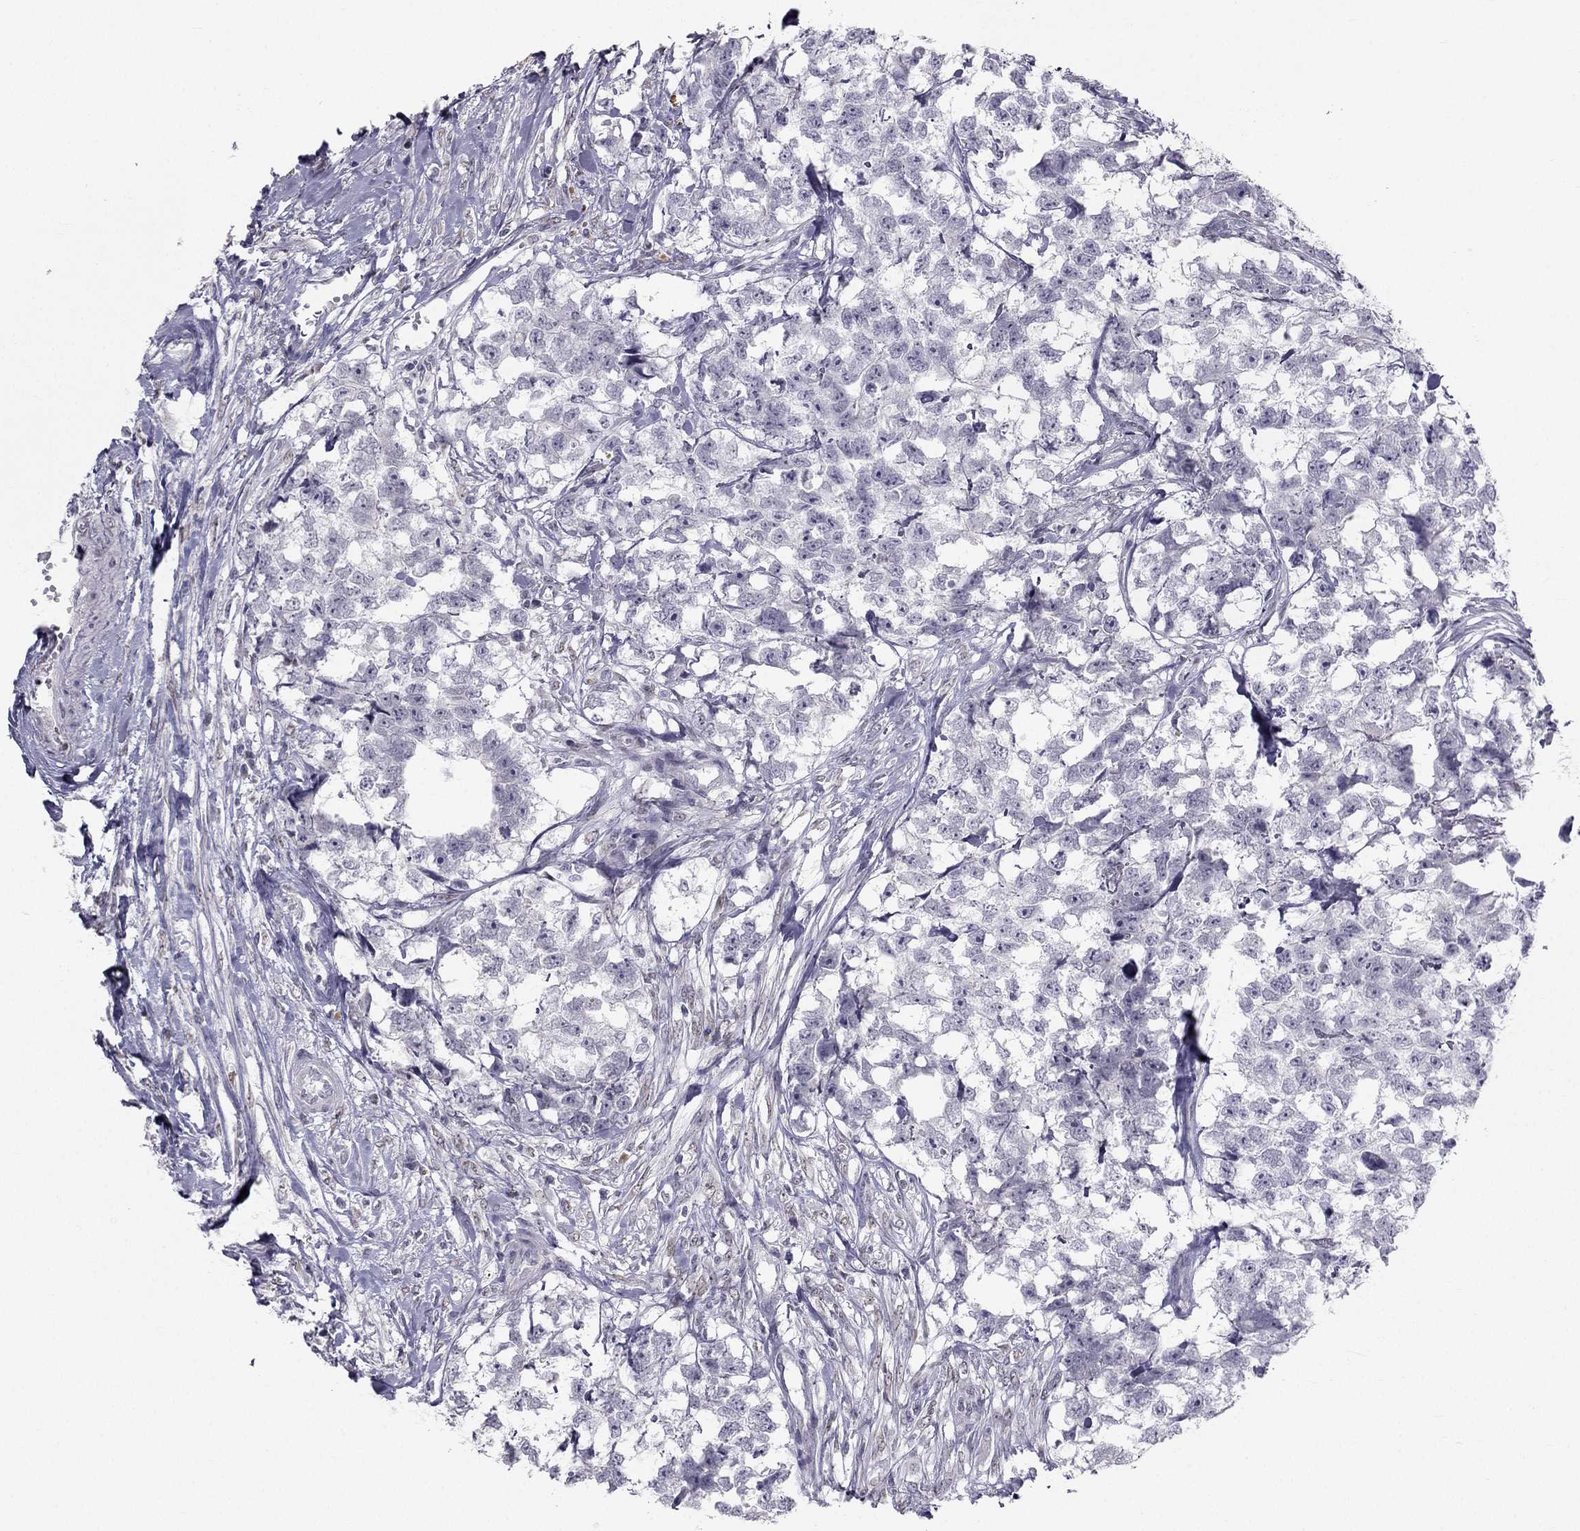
{"staining": {"intensity": "negative", "quantity": "none", "location": "none"}, "tissue": "testis cancer", "cell_type": "Tumor cells", "image_type": "cancer", "snomed": [{"axis": "morphology", "description": "Carcinoma, Embryonal, NOS"}, {"axis": "morphology", "description": "Teratoma, malignant, NOS"}, {"axis": "topography", "description": "Testis"}], "caption": "Tumor cells show no significant staining in testis cancer.", "gene": "TRPS1", "patient": {"sex": "male", "age": 44}}